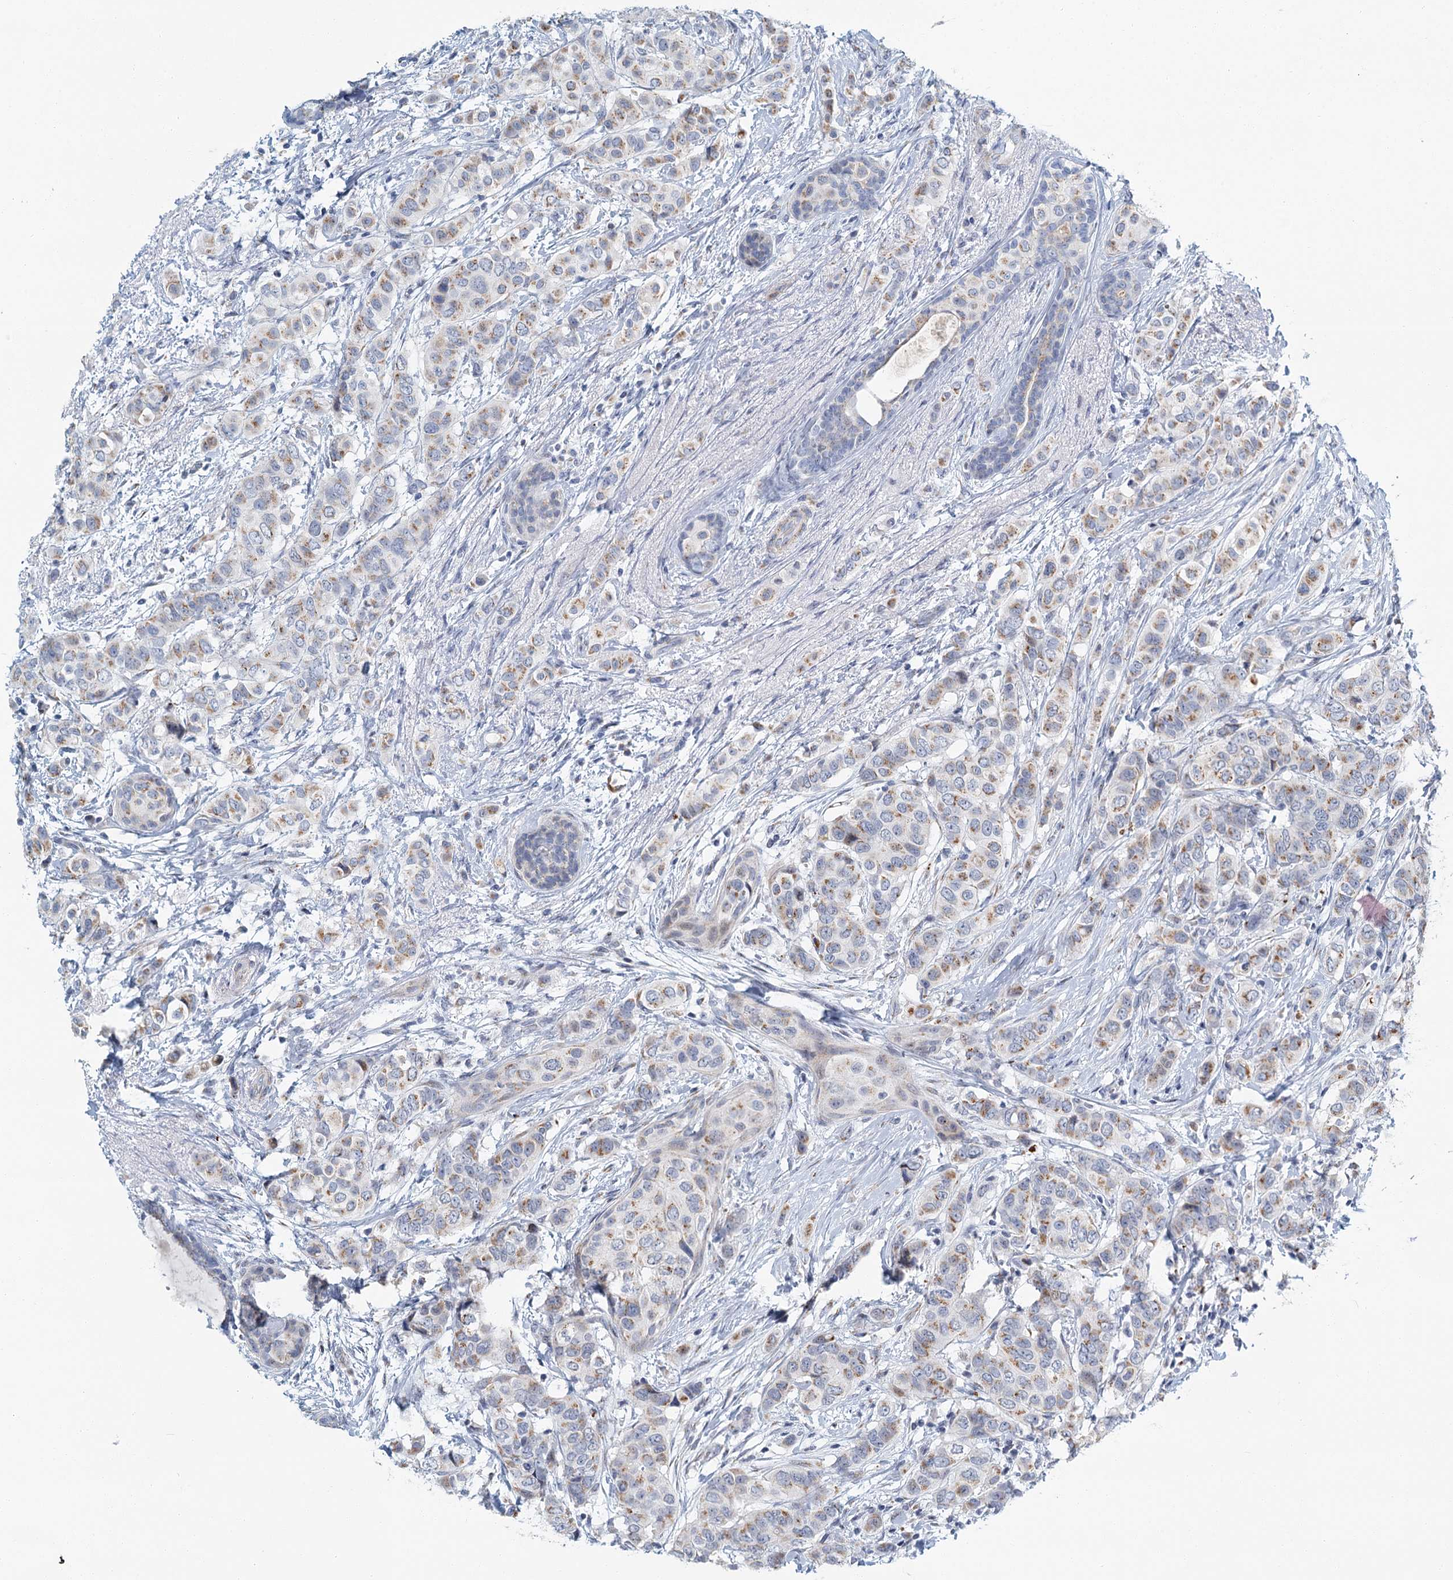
{"staining": {"intensity": "weak", "quantity": ">75%", "location": "cytoplasmic/membranous"}, "tissue": "breast cancer", "cell_type": "Tumor cells", "image_type": "cancer", "snomed": [{"axis": "morphology", "description": "Lobular carcinoma"}, {"axis": "topography", "description": "Breast"}], "caption": "A photomicrograph showing weak cytoplasmic/membranous expression in approximately >75% of tumor cells in breast cancer, as visualized by brown immunohistochemical staining.", "gene": "ZNF527", "patient": {"sex": "female", "age": 51}}